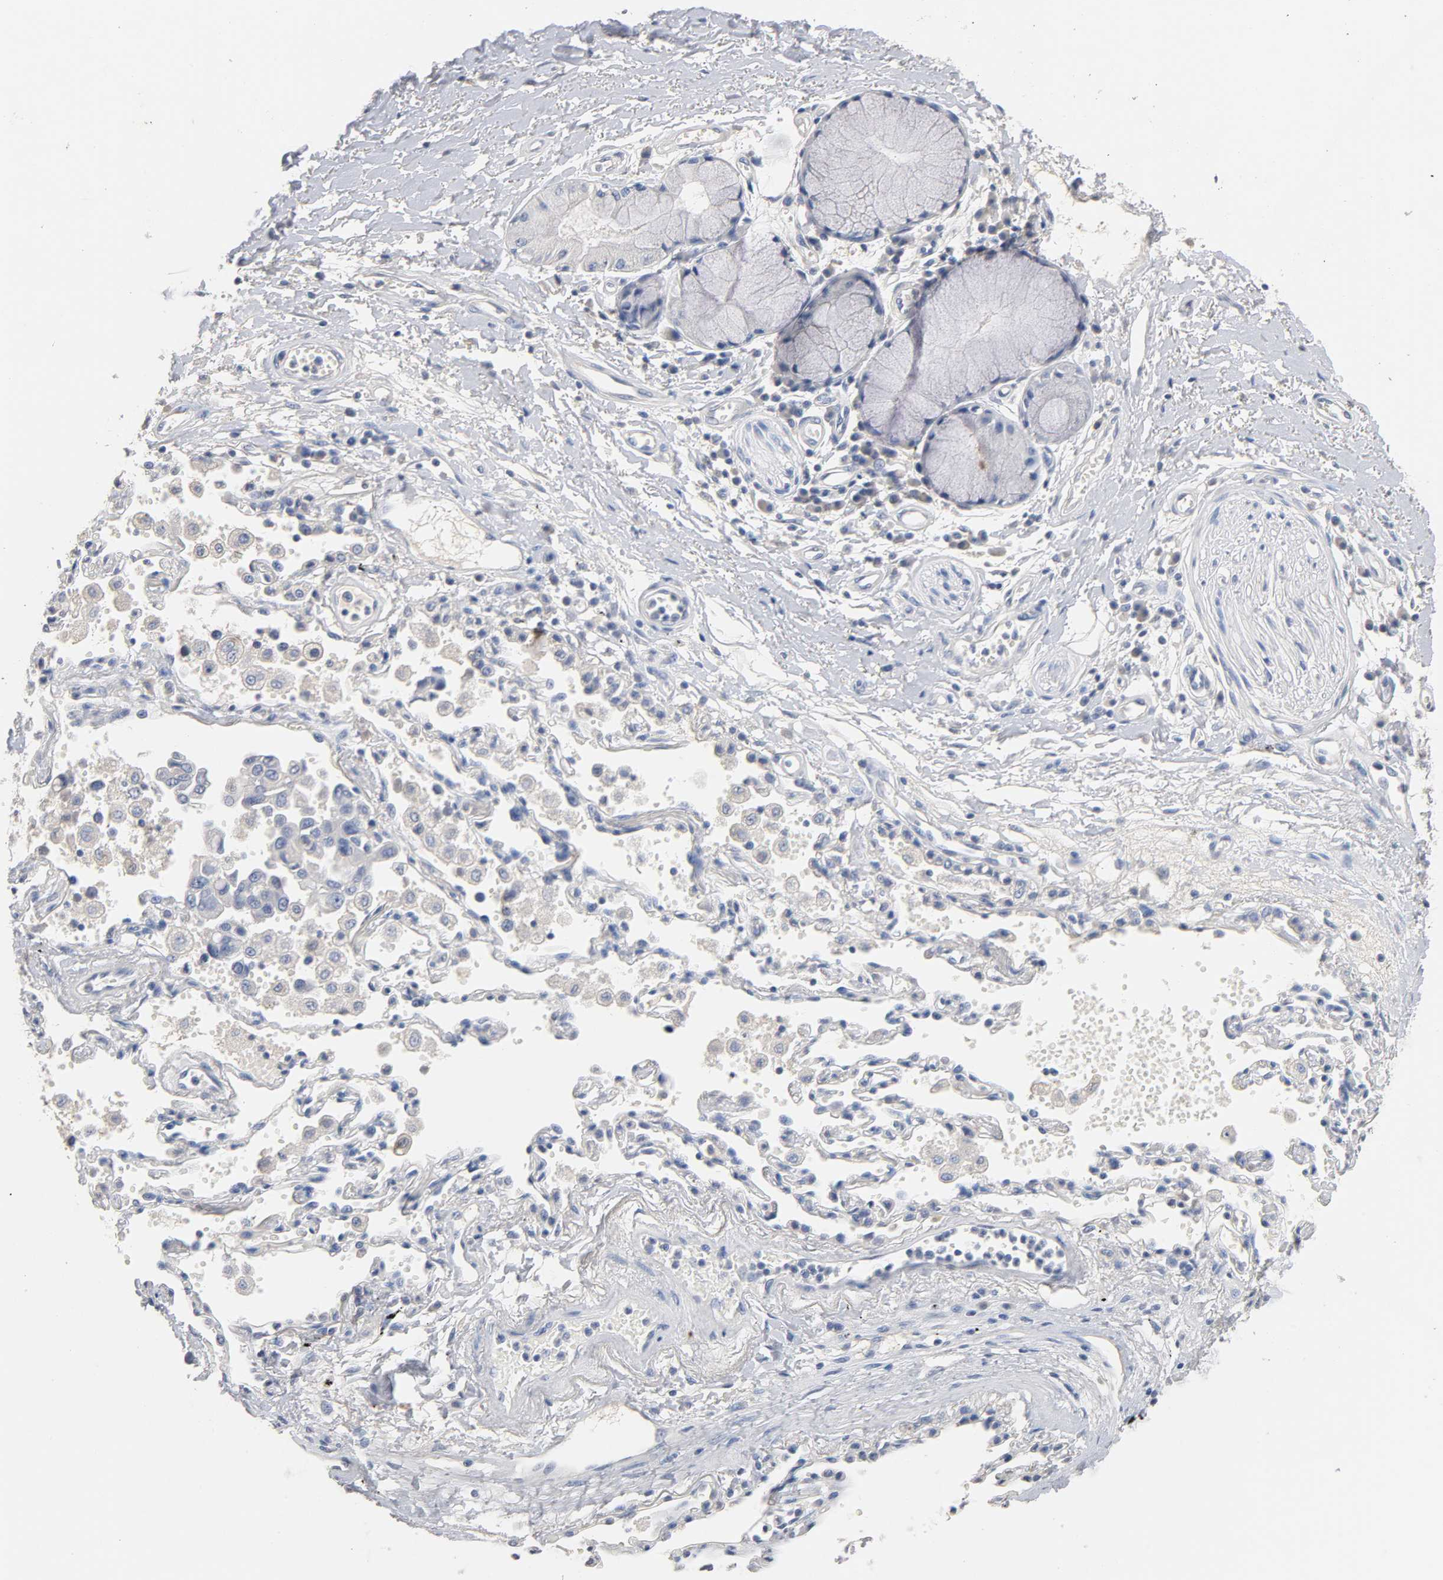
{"staining": {"intensity": "negative", "quantity": "none", "location": "none"}, "tissue": "adipose tissue", "cell_type": "Adipocytes", "image_type": "normal", "snomed": [{"axis": "morphology", "description": "Normal tissue, NOS"}, {"axis": "morphology", "description": "Adenocarcinoma, NOS"}, {"axis": "topography", "description": "Cartilage tissue"}, {"axis": "topography", "description": "Bronchus"}, {"axis": "topography", "description": "Lung"}], "caption": "Adipocytes are negative for protein expression in normal human adipose tissue. The staining was performed using DAB (3,3'-diaminobenzidine) to visualize the protein expression in brown, while the nuclei were stained in blue with hematoxylin (Magnification: 20x).", "gene": "ZCCHC13", "patient": {"sex": "female", "age": 67}}